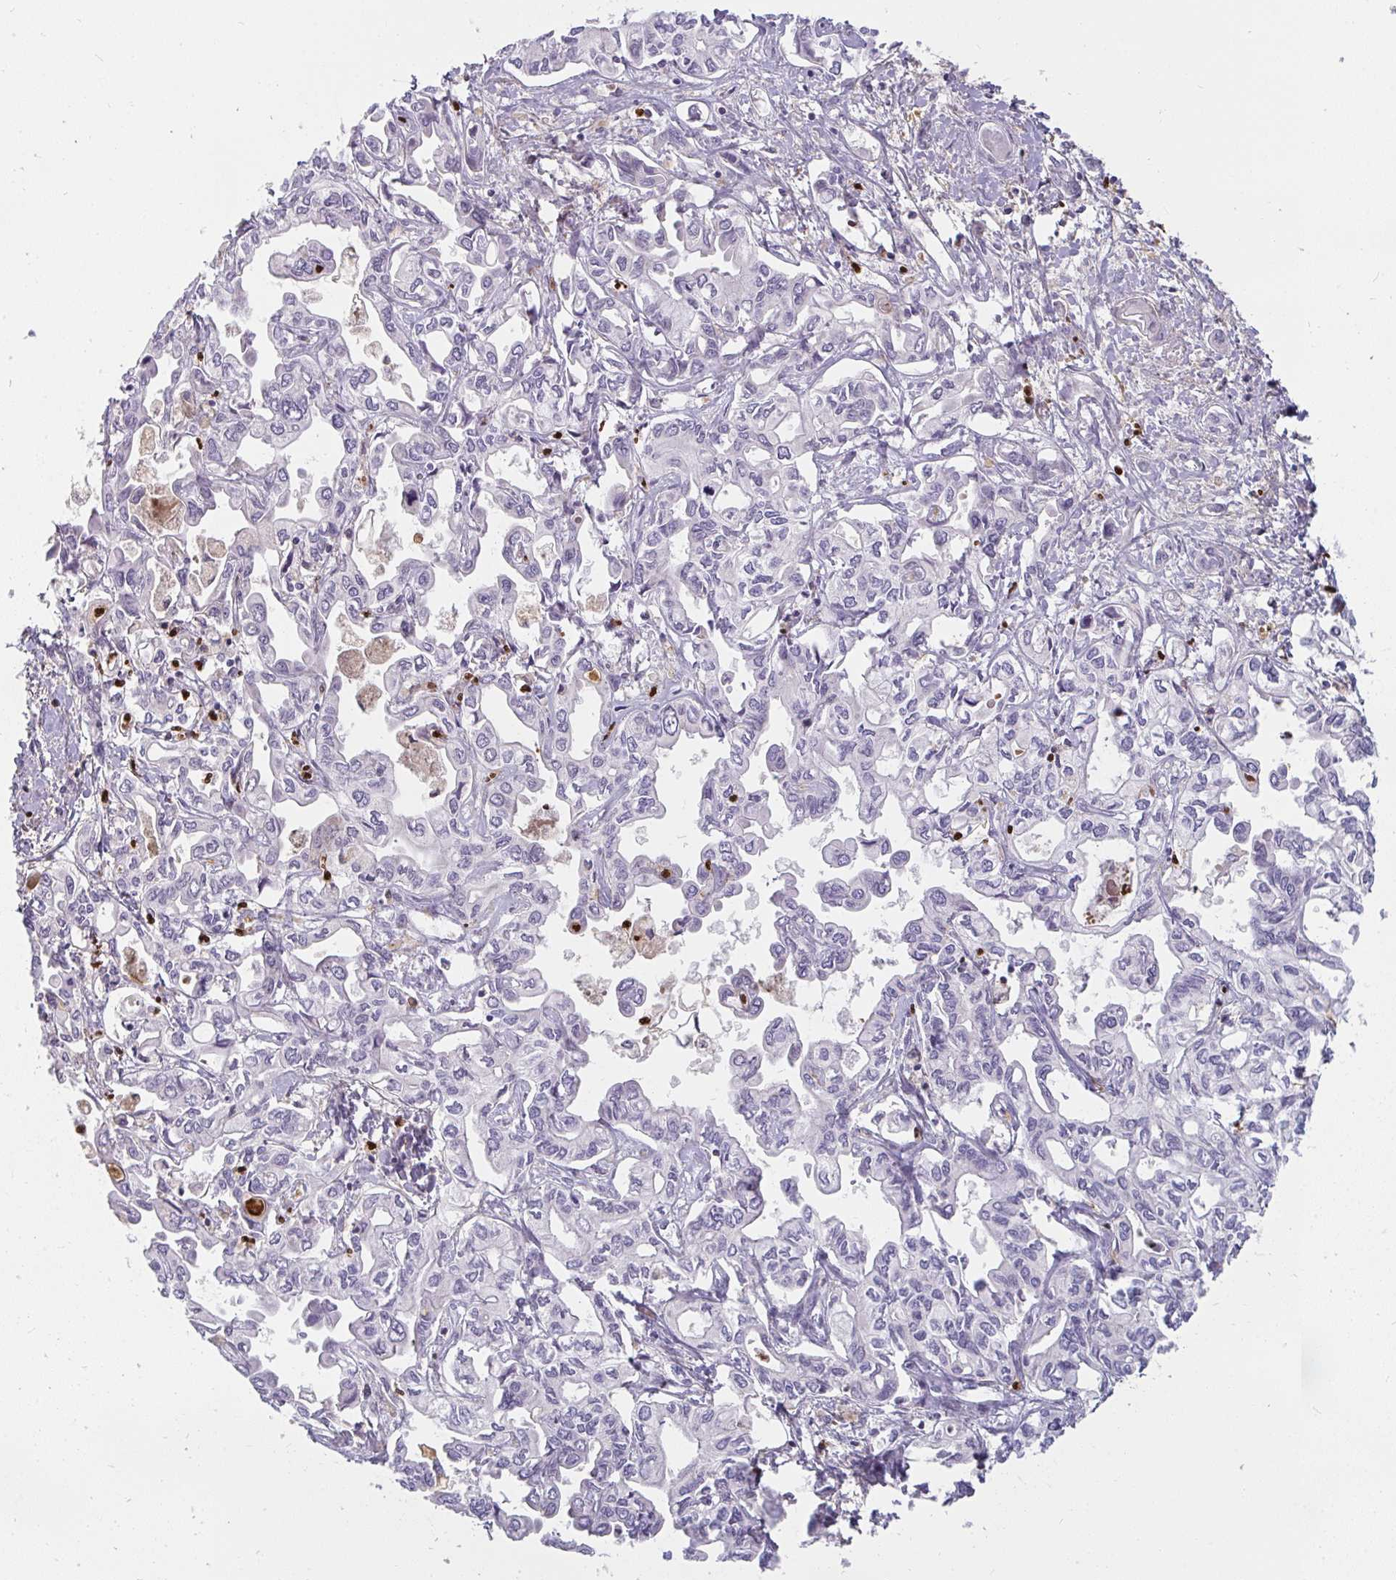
{"staining": {"intensity": "negative", "quantity": "none", "location": "none"}, "tissue": "liver cancer", "cell_type": "Tumor cells", "image_type": "cancer", "snomed": [{"axis": "morphology", "description": "Cholangiocarcinoma"}, {"axis": "topography", "description": "Liver"}], "caption": "Immunohistochemical staining of liver cholangiocarcinoma shows no significant positivity in tumor cells.", "gene": "CSF3R", "patient": {"sex": "female", "age": 64}}